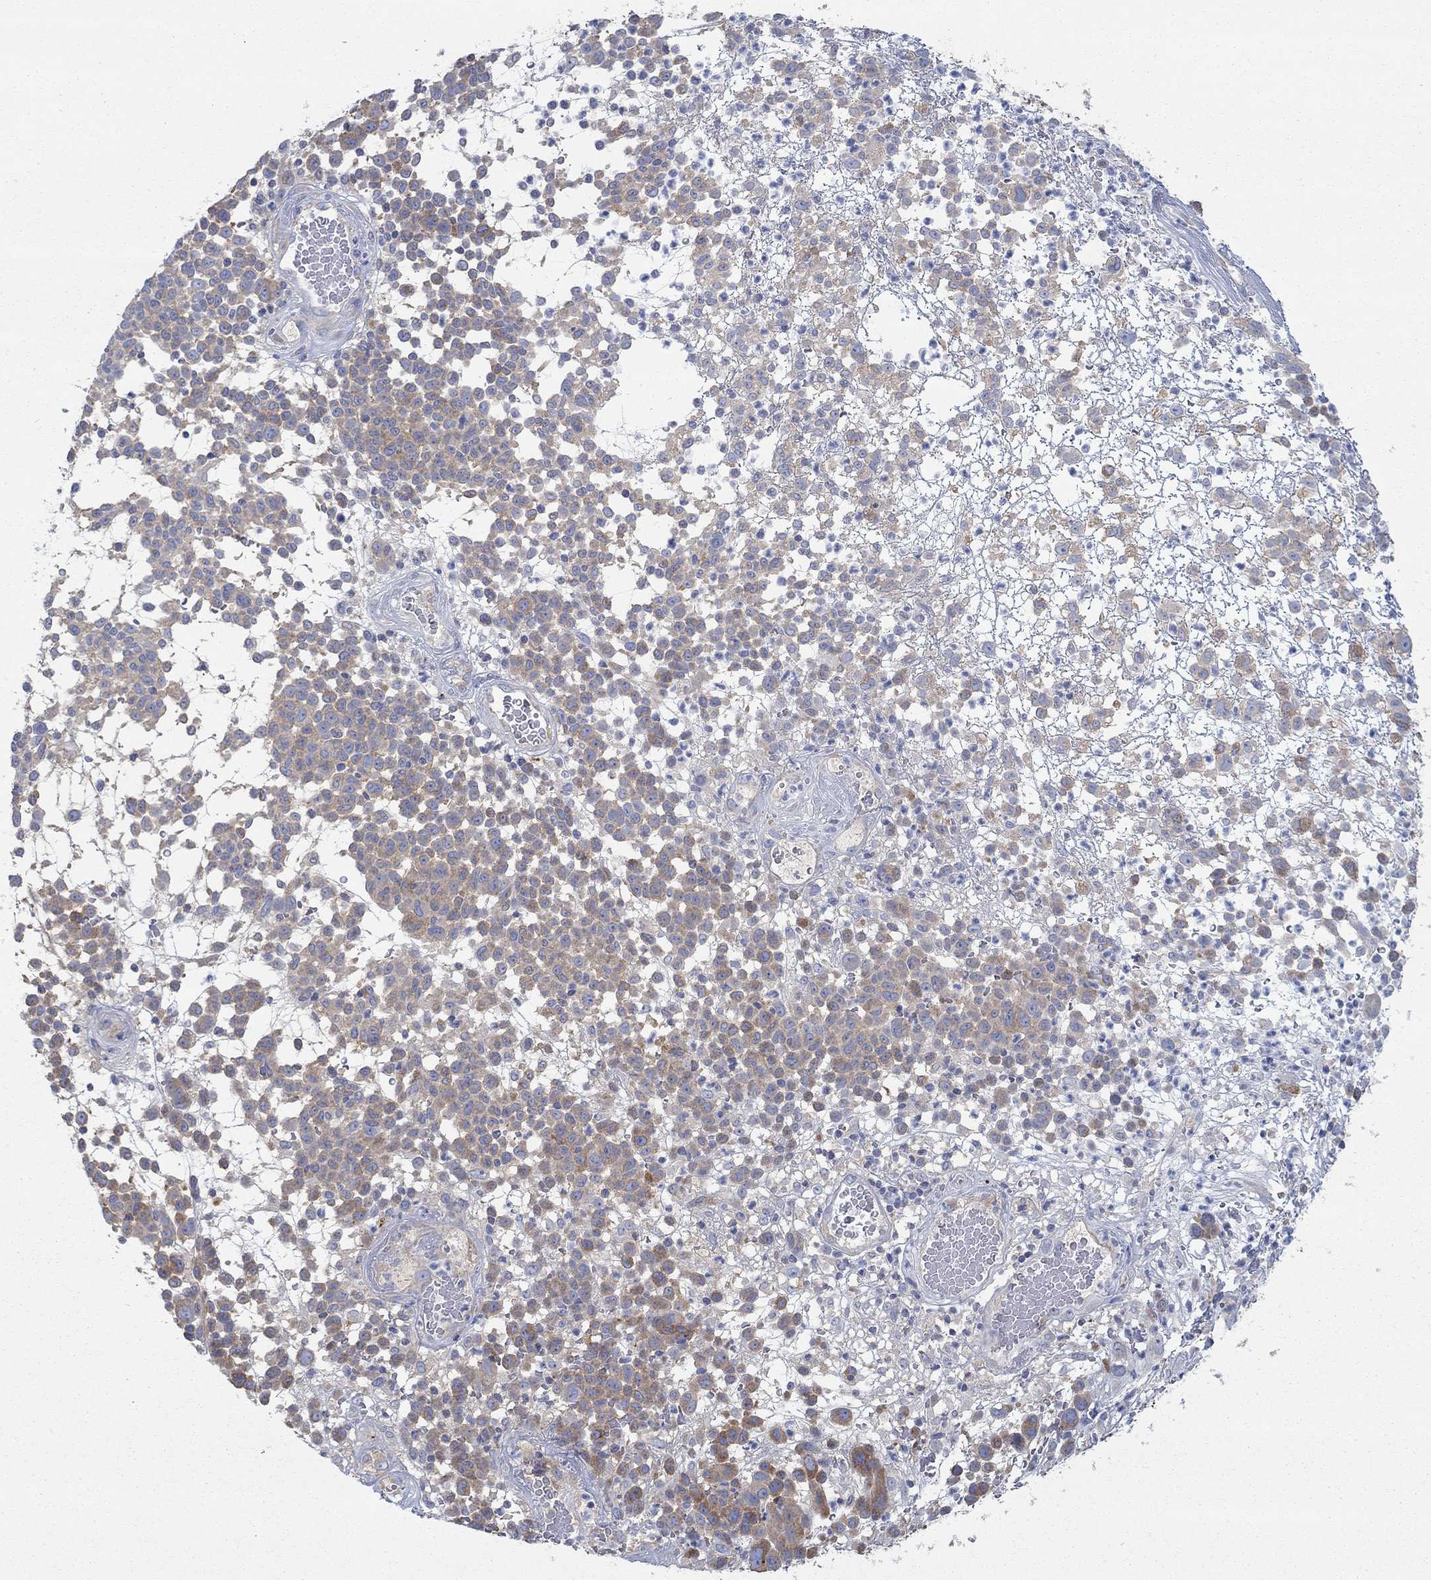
{"staining": {"intensity": "moderate", "quantity": ">75%", "location": "cytoplasmic/membranous"}, "tissue": "melanoma", "cell_type": "Tumor cells", "image_type": "cancer", "snomed": [{"axis": "morphology", "description": "Malignant melanoma, NOS"}, {"axis": "topography", "description": "Skin"}], "caption": "High-magnification brightfield microscopy of melanoma stained with DAB (3,3'-diaminobenzidine) (brown) and counterstained with hematoxylin (blue). tumor cells exhibit moderate cytoplasmic/membranous positivity is present in about>75% of cells. The staining was performed using DAB, with brown indicating positive protein expression. Nuclei are stained blue with hematoxylin.", "gene": "SPAG9", "patient": {"sex": "male", "age": 59}}